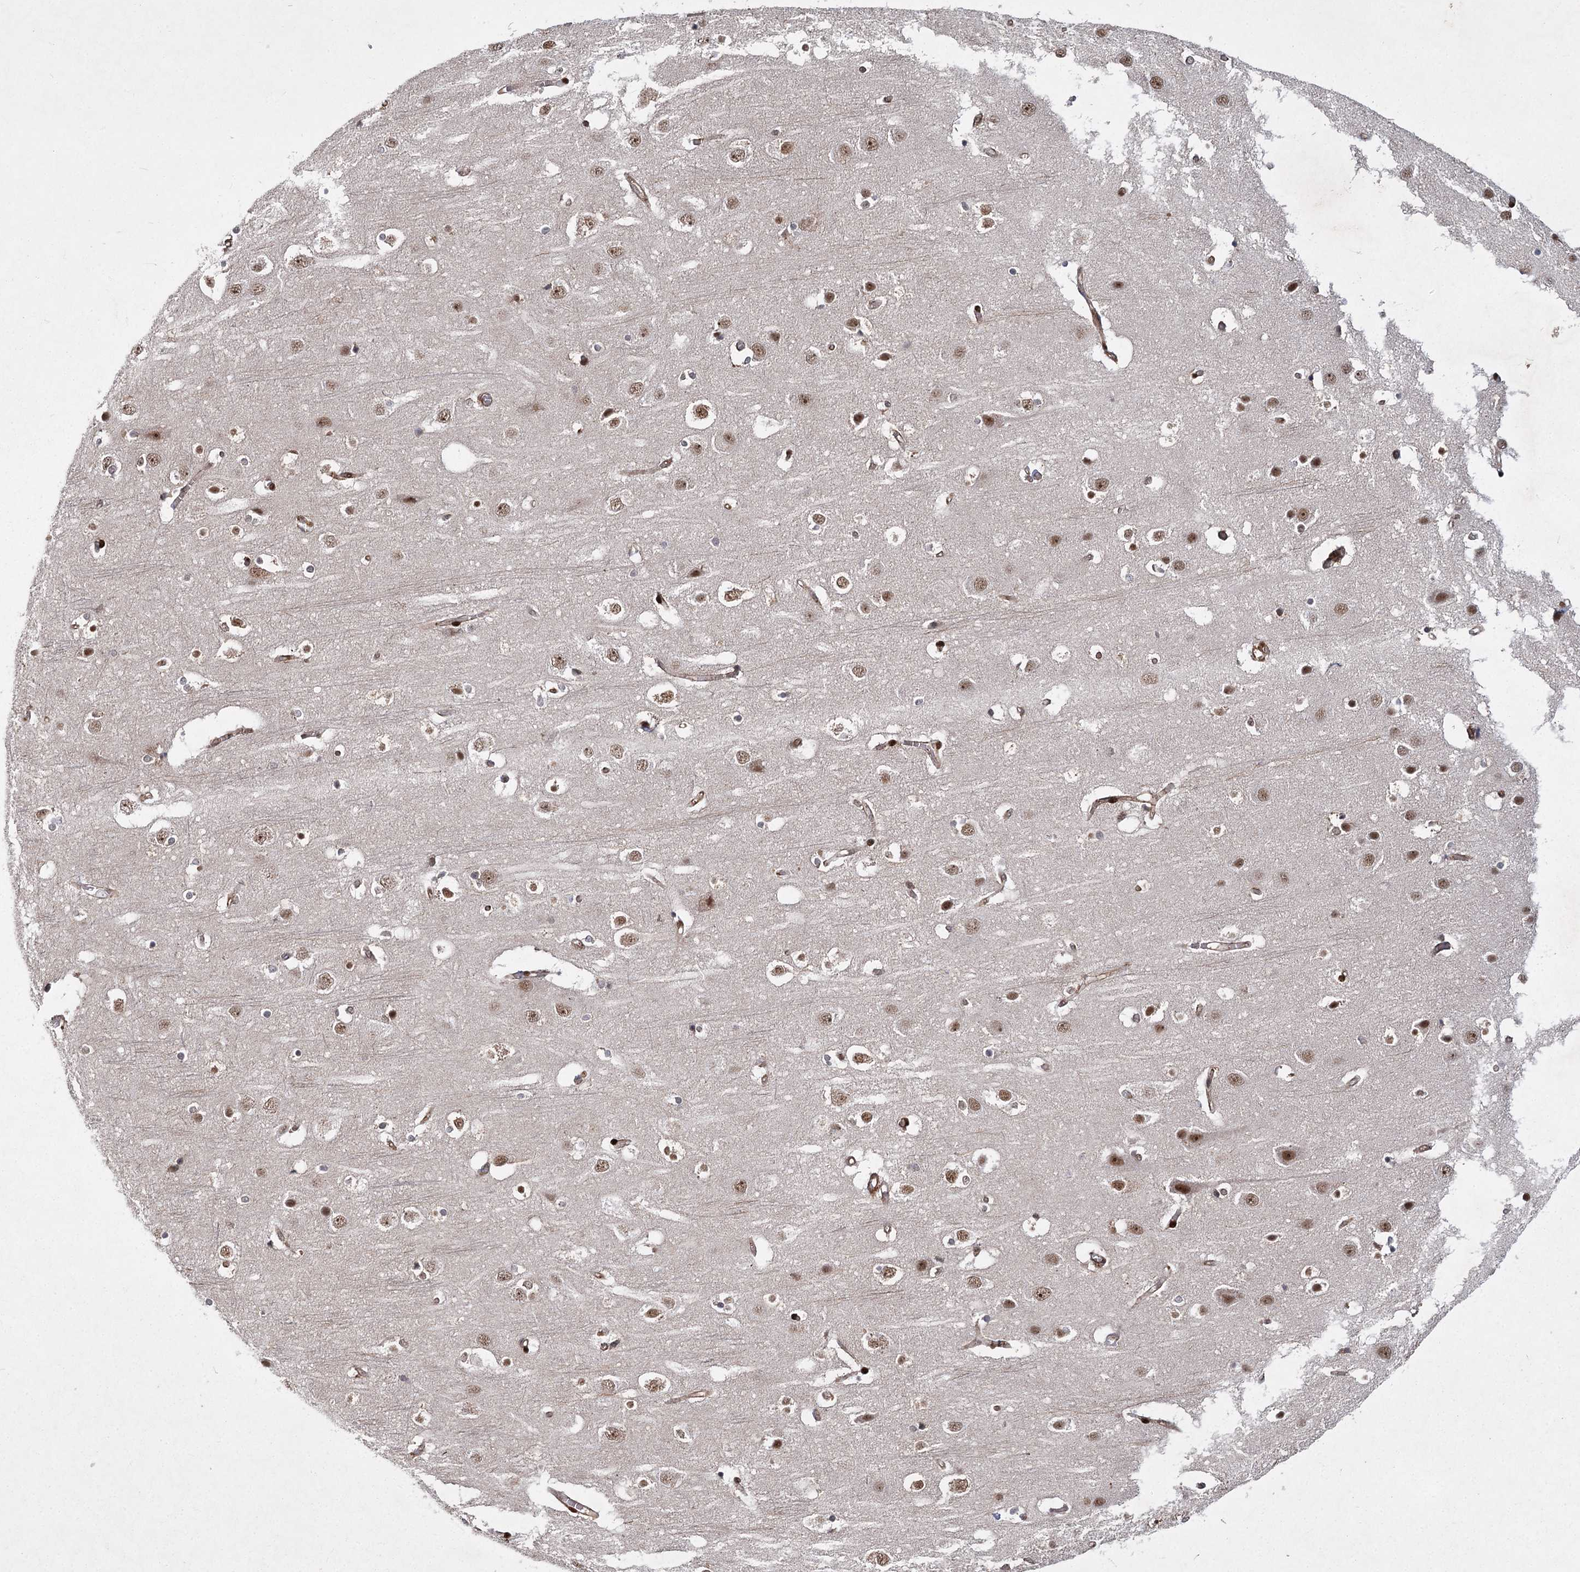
{"staining": {"intensity": "moderate", "quantity": "25%-75%", "location": "cytoplasmic/membranous,nuclear"}, "tissue": "cerebral cortex", "cell_type": "Endothelial cells", "image_type": "normal", "snomed": [{"axis": "morphology", "description": "Normal tissue, NOS"}, {"axis": "topography", "description": "Cerebral cortex"}], "caption": "A micrograph of human cerebral cortex stained for a protein reveals moderate cytoplasmic/membranous,nuclear brown staining in endothelial cells.", "gene": "ZCCHC24", "patient": {"sex": "male", "age": 54}}